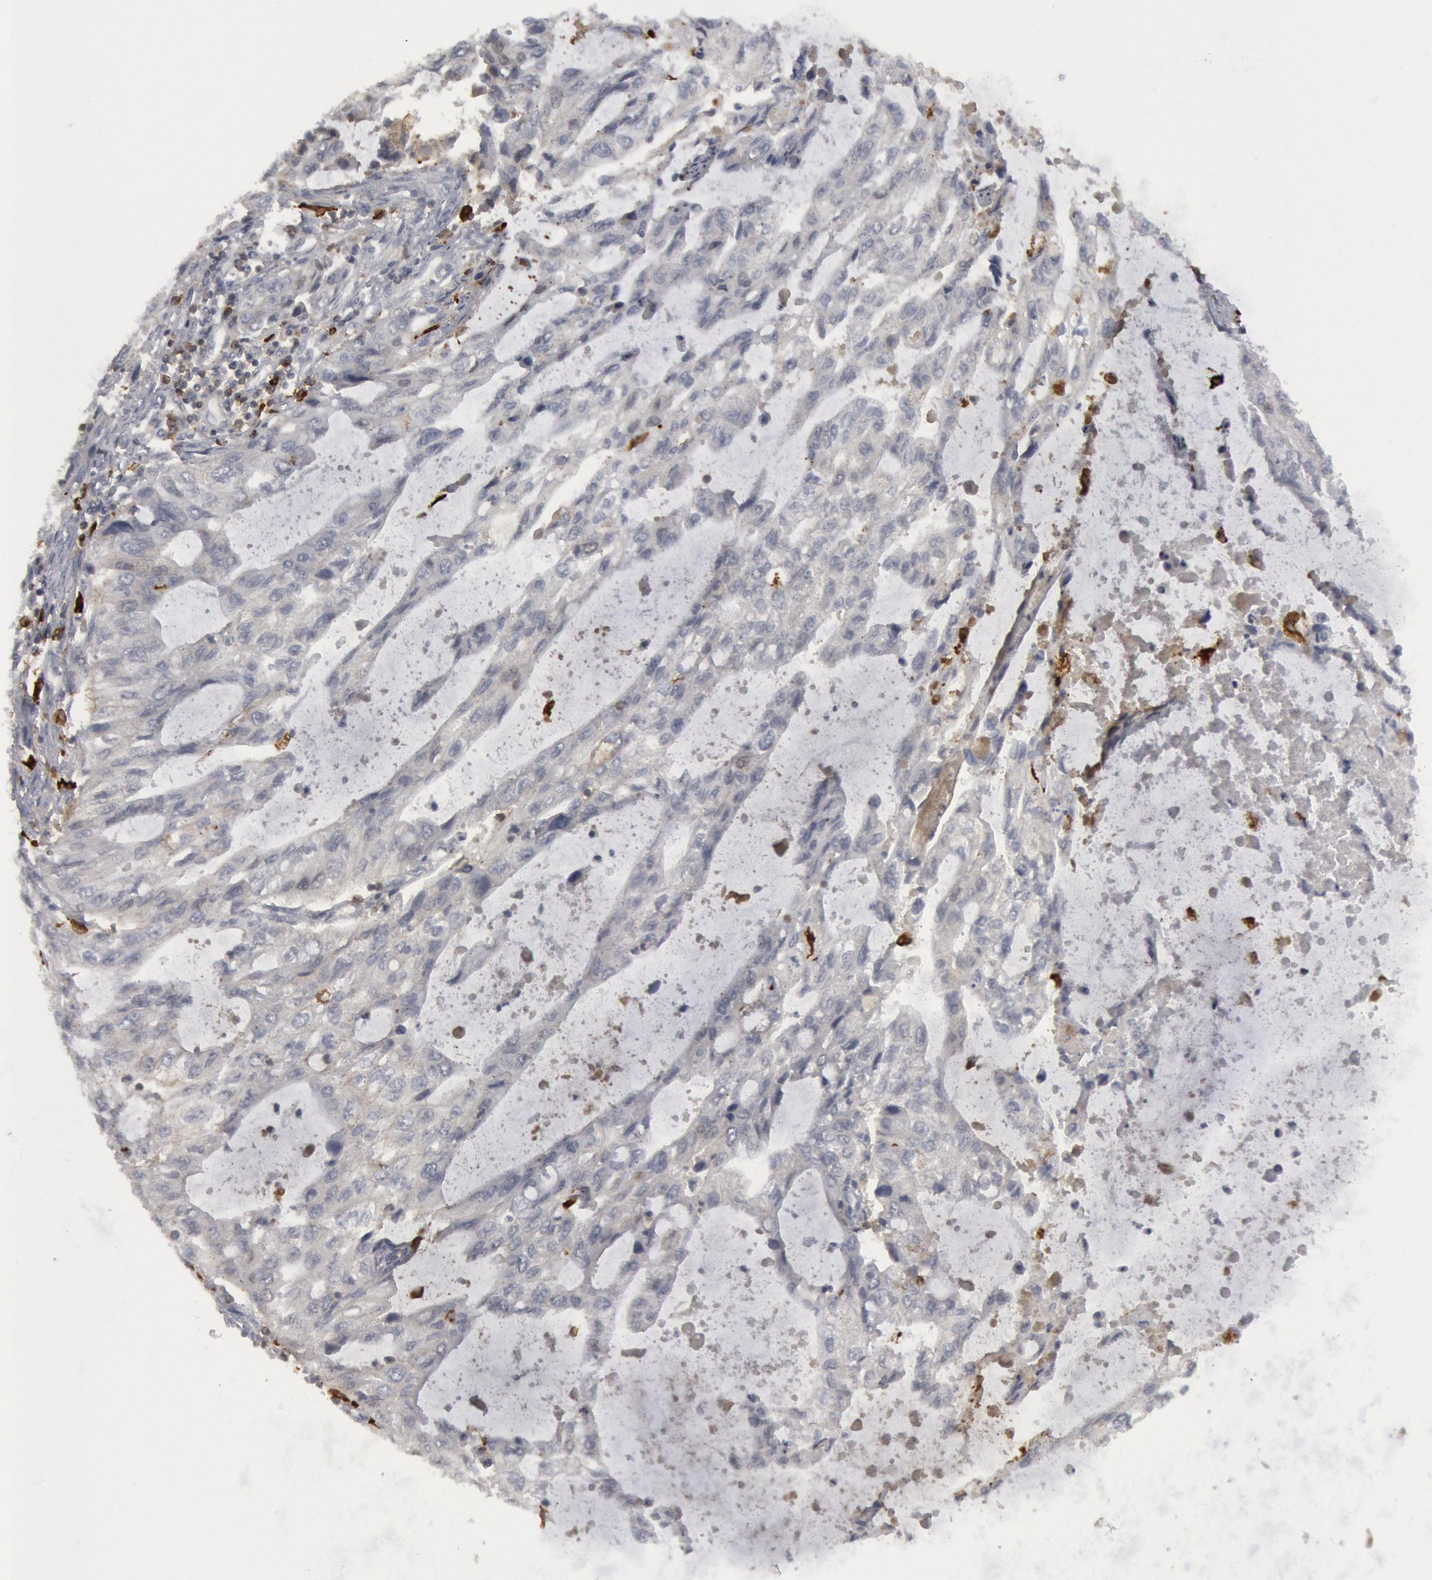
{"staining": {"intensity": "negative", "quantity": "none", "location": "none"}, "tissue": "stomach cancer", "cell_type": "Tumor cells", "image_type": "cancer", "snomed": [{"axis": "morphology", "description": "Adenocarcinoma, NOS"}, {"axis": "topography", "description": "Stomach, upper"}], "caption": "This is an IHC histopathology image of human stomach adenocarcinoma. There is no positivity in tumor cells.", "gene": "C1QC", "patient": {"sex": "female", "age": 52}}